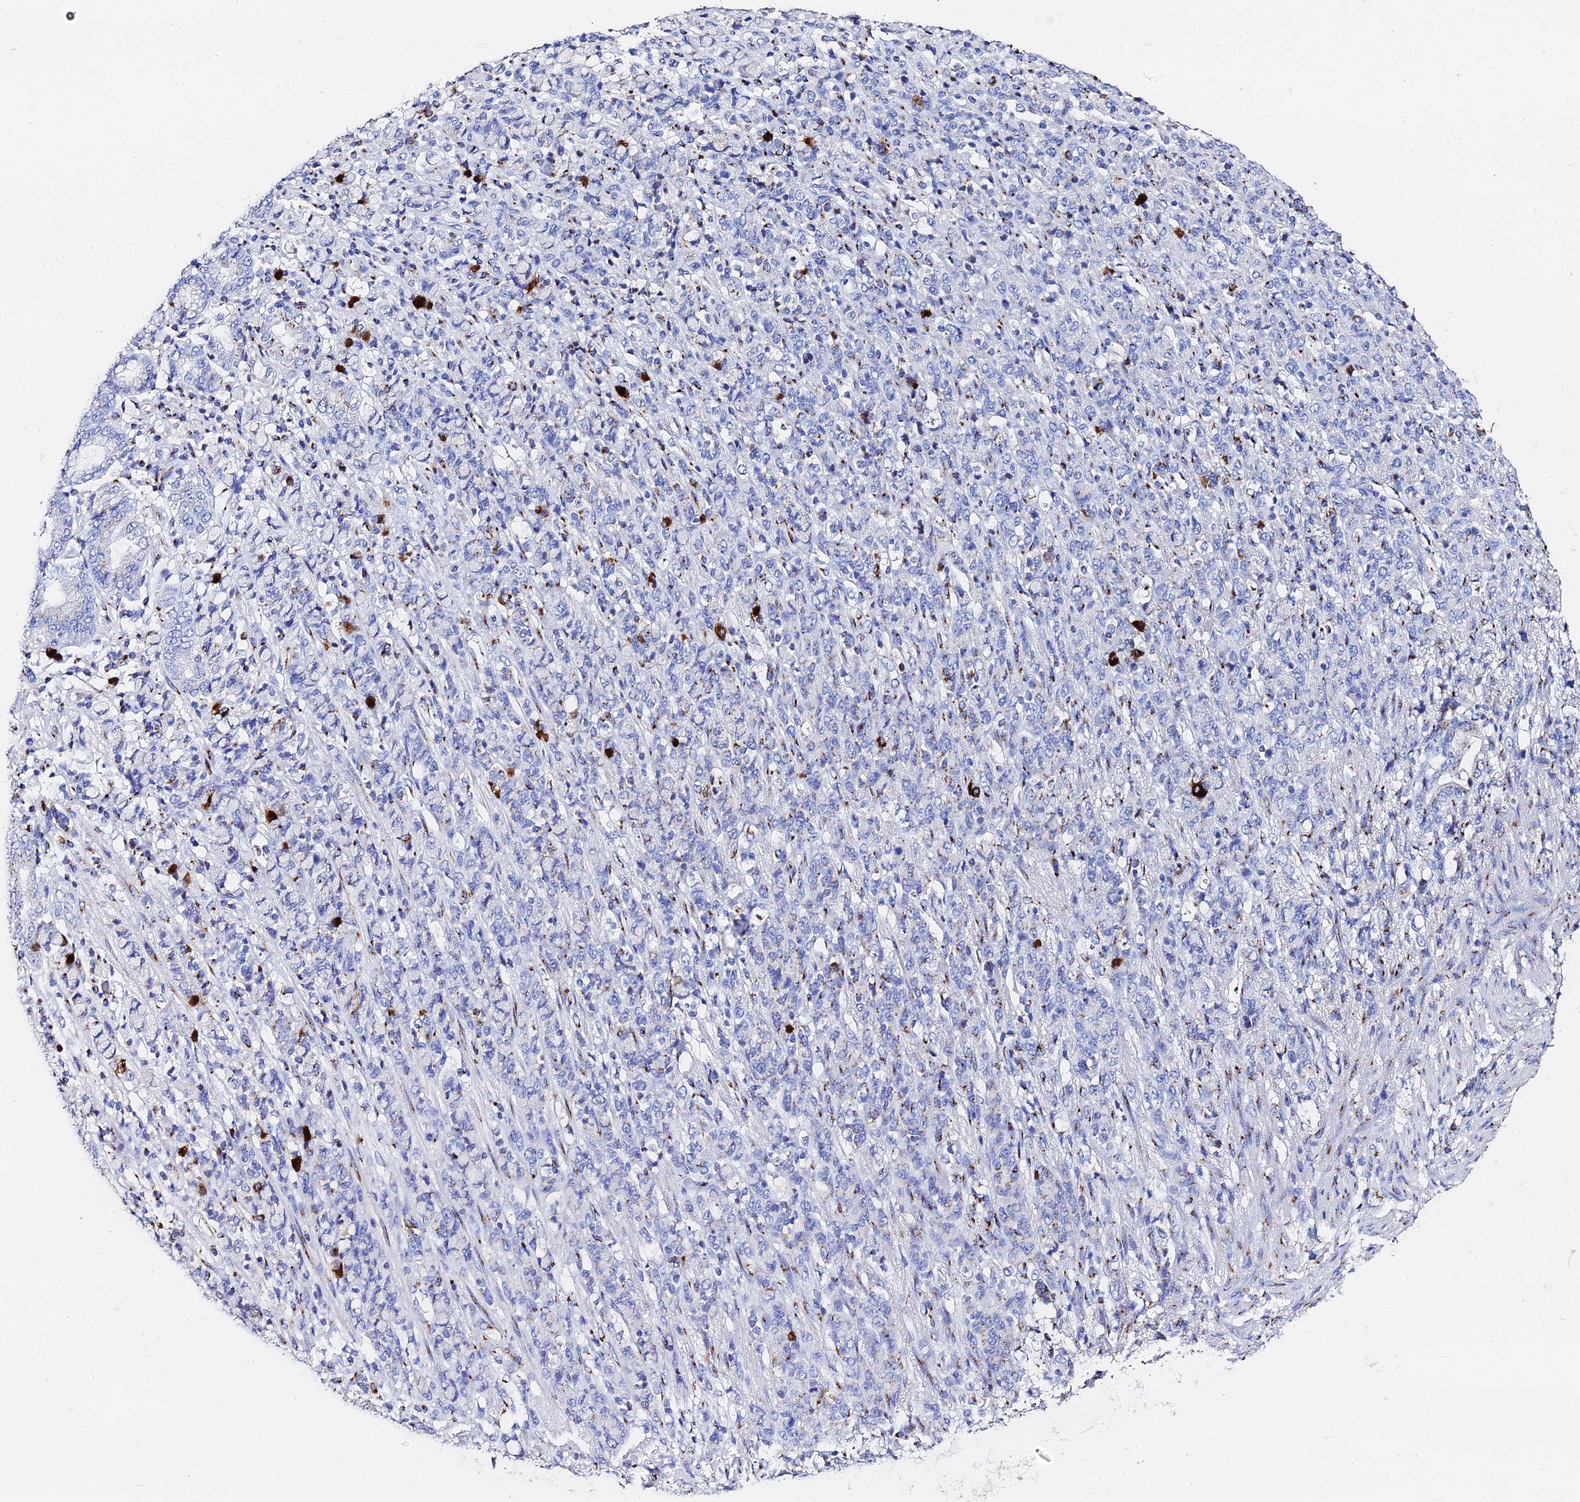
{"staining": {"intensity": "moderate", "quantity": "<25%", "location": "cytoplasmic/membranous"}, "tissue": "stomach cancer", "cell_type": "Tumor cells", "image_type": "cancer", "snomed": [{"axis": "morphology", "description": "Normal tissue, NOS"}, {"axis": "morphology", "description": "Adenocarcinoma, NOS"}, {"axis": "topography", "description": "Stomach"}], "caption": "A brown stain highlights moderate cytoplasmic/membranous staining of a protein in stomach adenocarcinoma tumor cells.", "gene": "ENSG00000268674", "patient": {"sex": "female", "age": 79}}